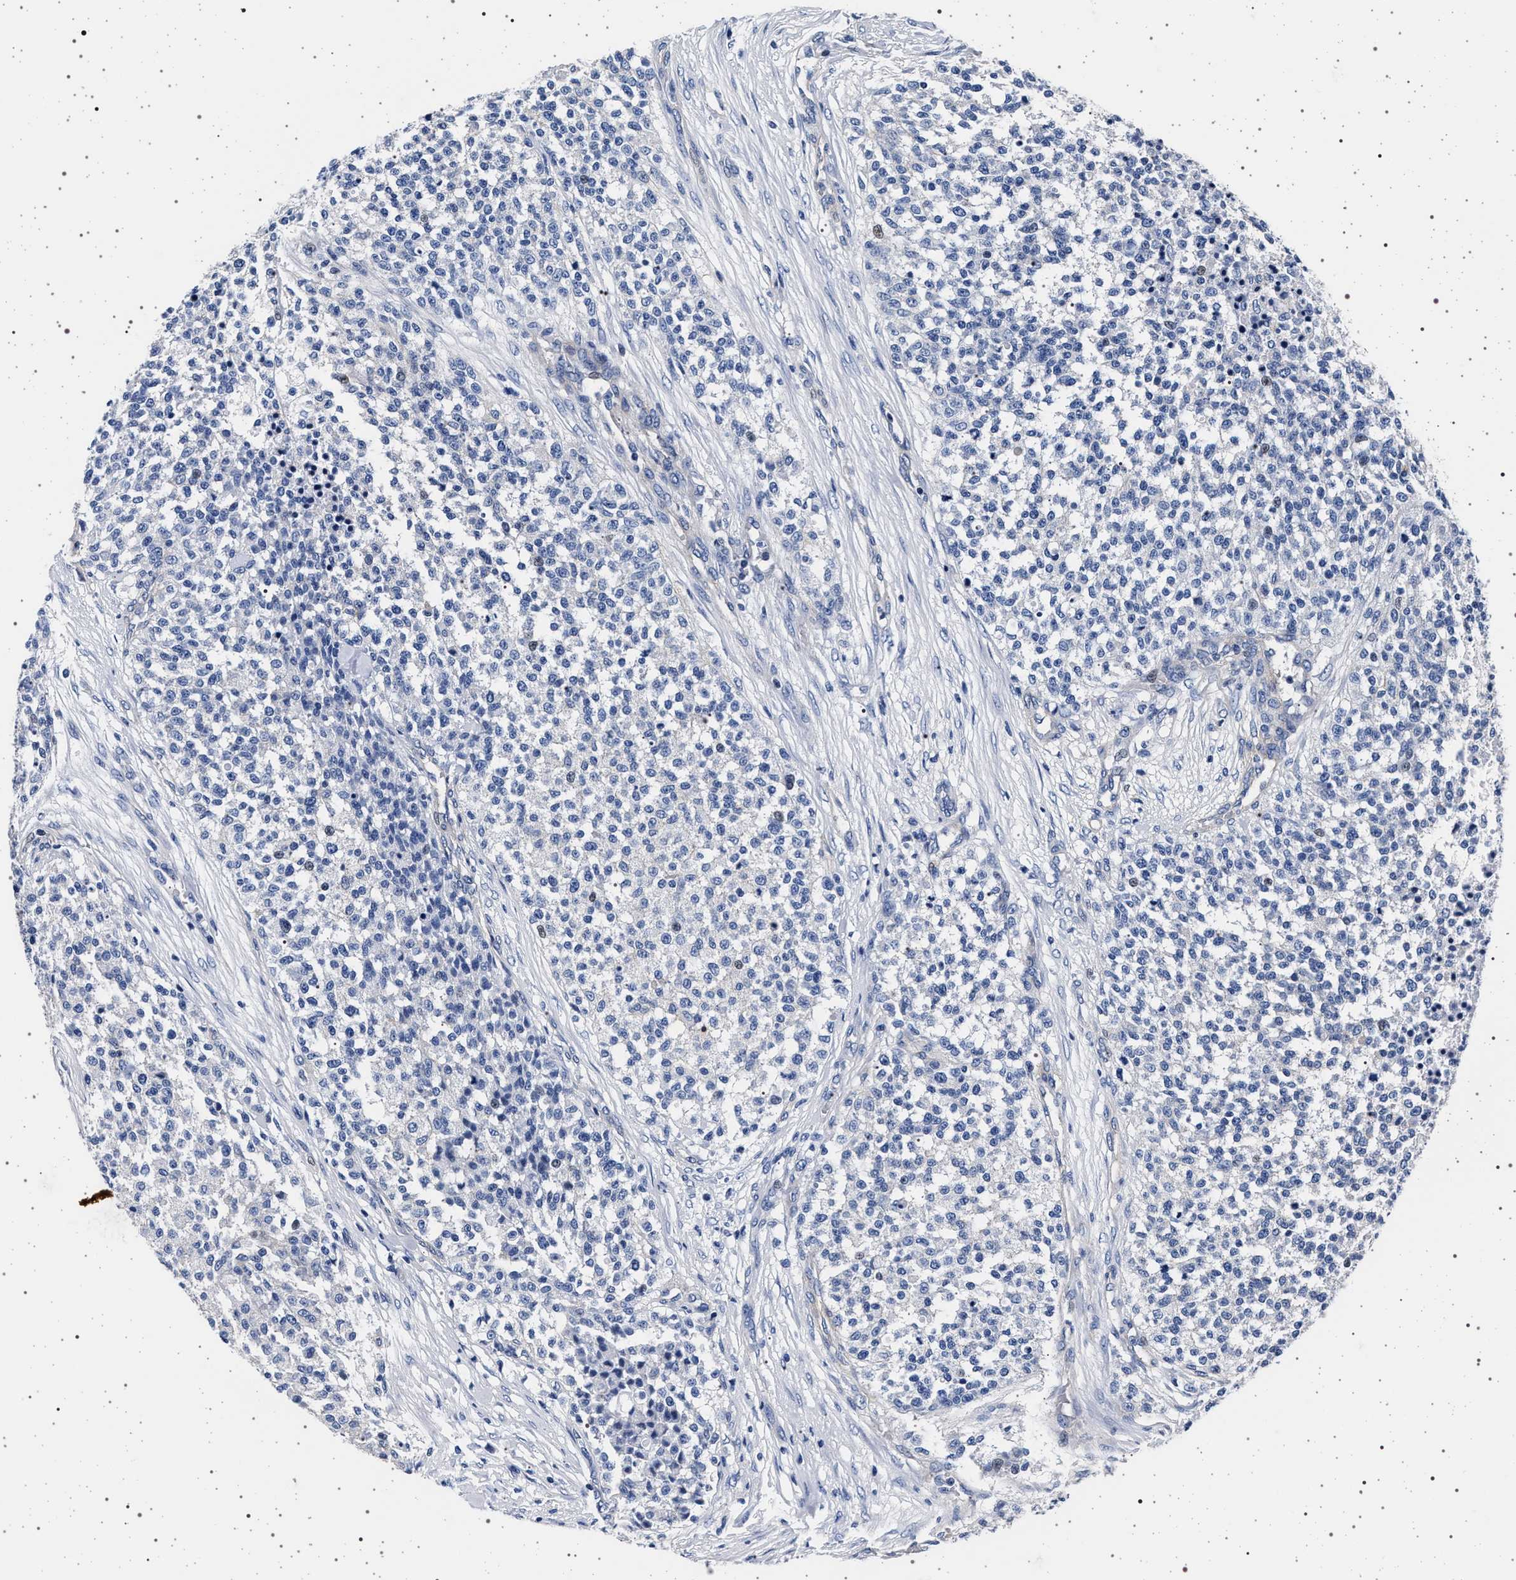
{"staining": {"intensity": "negative", "quantity": "none", "location": "none"}, "tissue": "testis cancer", "cell_type": "Tumor cells", "image_type": "cancer", "snomed": [{"axis": "morphology", "description": "Seminoma, NOS"}, {"axis": "topography", "description": "Testis"}], "caption": "DAB immunohistochemical staining of human testis cancer (seminoma) reveals no significant staining in tumor cells. The staining is performed using DAB brown chromogen with nuclei counter-stained in using hematoxylin.", "gene": "SLC9A1", "patient": {"sex": "male", "age": 59}}